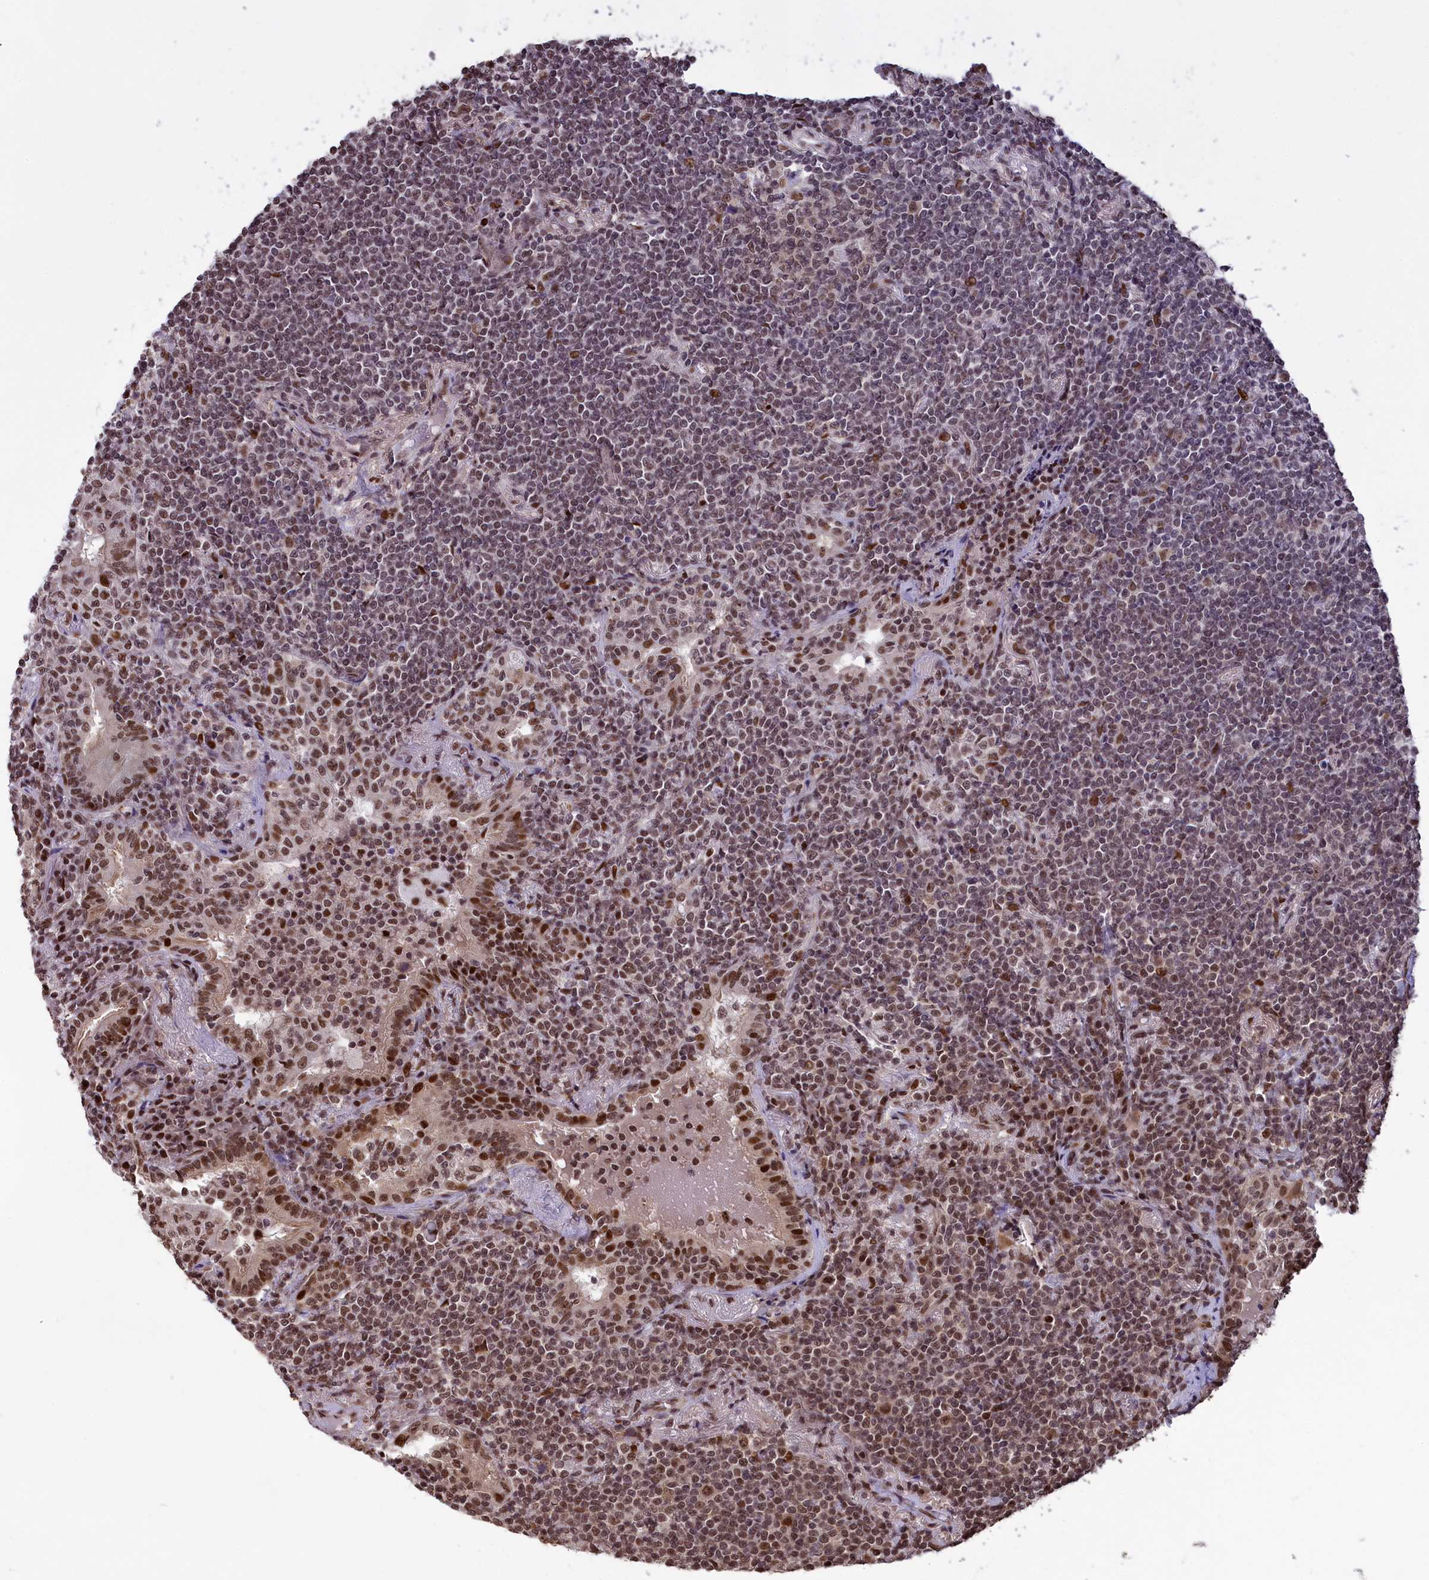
{"staining": {"intensity": "moderate", "quantity": "25%-75%", "location": "nuclear"}, "tissue": "lymphoma", "cell_type": "Tumor cells", "image_type": "cancer", "snomed": [{"axis": "morphology", "description": "Malignant lymphoma, non-Hodgkin's type, Low grade"}, {"axis": "topography", "description": "Lung"}], "caption": "Low-grade malignant lymphoma, non-Hodgkin's type tissue demonstrates moderate nuclear staining in about 25%-75% of tumor cells, visualized by immunohistochemistry. The staining was performed using DAB, with brown indicating positive protein expression. Nuclei are stained blue with hematoxylin.", "gene": "RELB", "patient": {"sex": "female", "age": 71}}